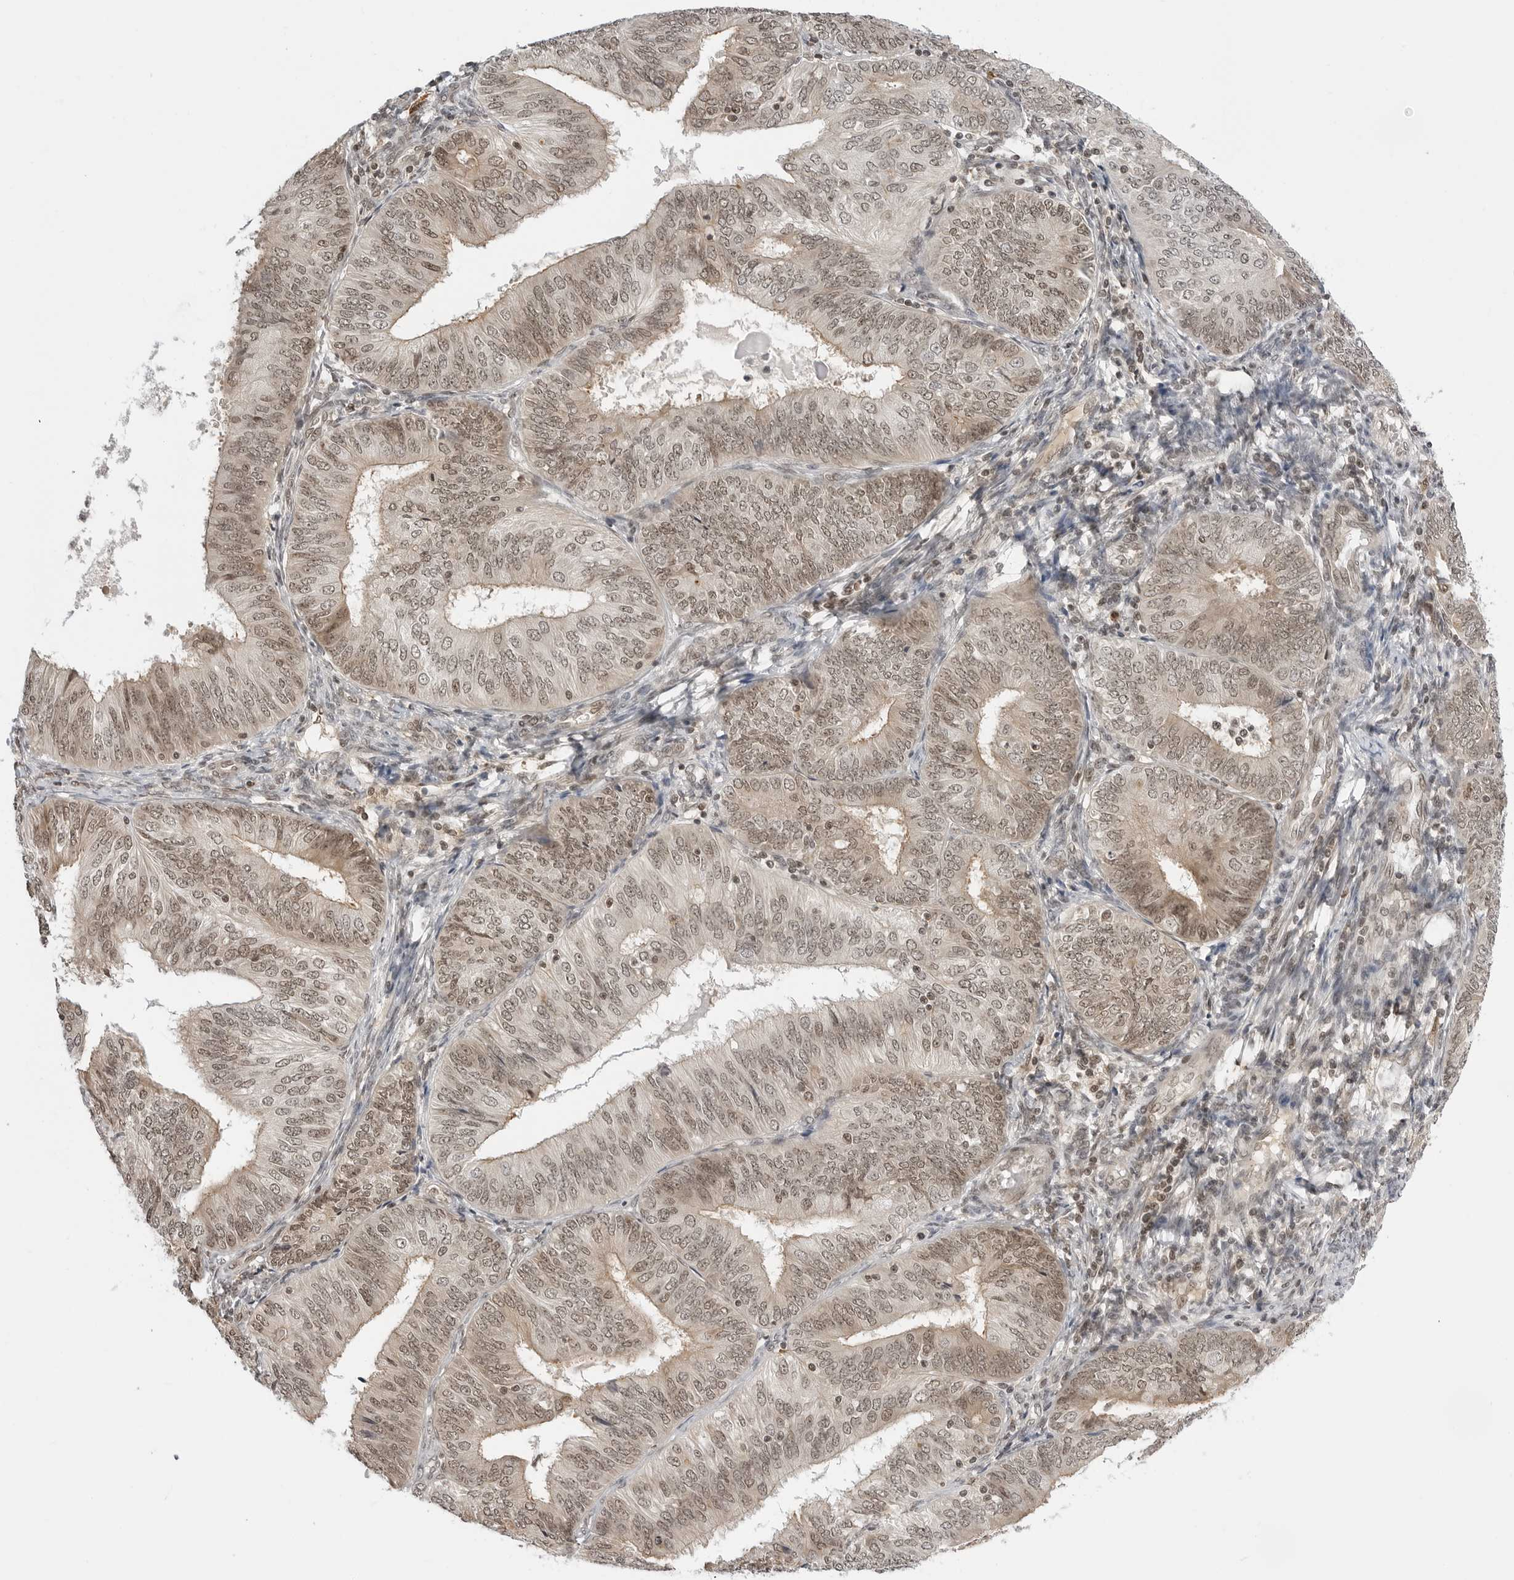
{"staining": {"intensity": "moderate", "quantity": ">75%", "location": "cytoplasmic/membranous,nuclear"}, "tissue": "endometrial cancer", "cell_type": "Tumor cells", "image_type": "cancer", "snomed": [{"axis": "morphology", "description": "Adenocarcinoma, NOS"}, {"axis": "topography", "description": "Endometrium"}], "caption": "Tumor cells show medium levels of moderate cytoplasmic/membranous and nuclear staining in about >75% of cells in adenocarcinoma (endometrial). The staining was performed using DAB, with brown indicating positive protein expression. Nuclei are stained blue with hematoxylin.", "gene": "C8orf33", "patient": {"sex": "female", "age": 58}}